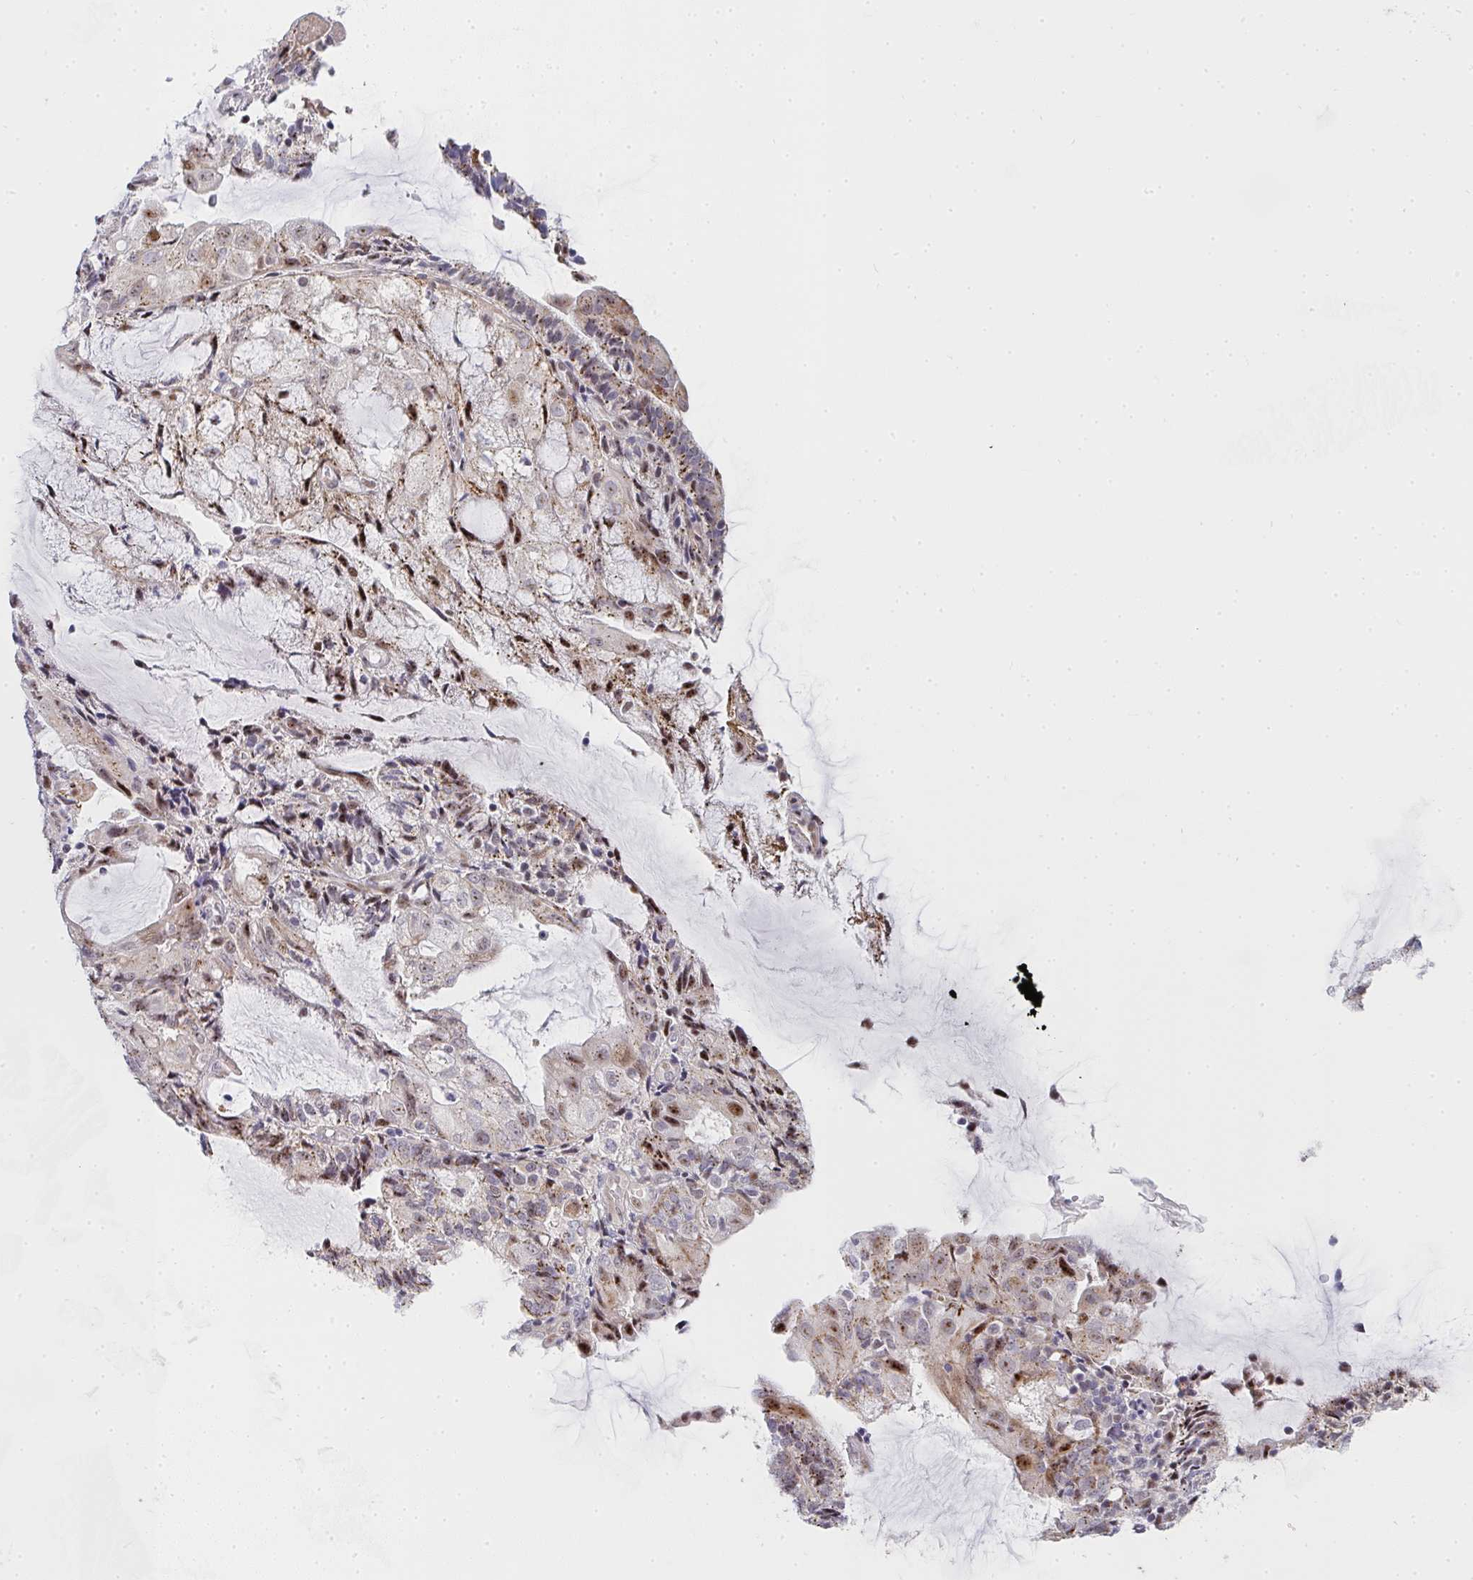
{"staining": {"intensity": "moderate", "quantity": "25%-75%", "location": "cytoplasmic/membranous,nuclear"}, "tissue": "endometrial cancer", "cell_type": "Tumor cells", "image_type": "cancer", "snomed": [{"axis": "morphology", "description": "Adenocarcinoma, NOS"}, {"axis": "topography", "description": "Endometrium"}], "caption": "Endometrial cancer (adenocarcinoma) stained with a protein marker exhibits moderate staining in tumor cells.", "gene": "ZIC3", "patient": {"sex": "female", "age": 81}}